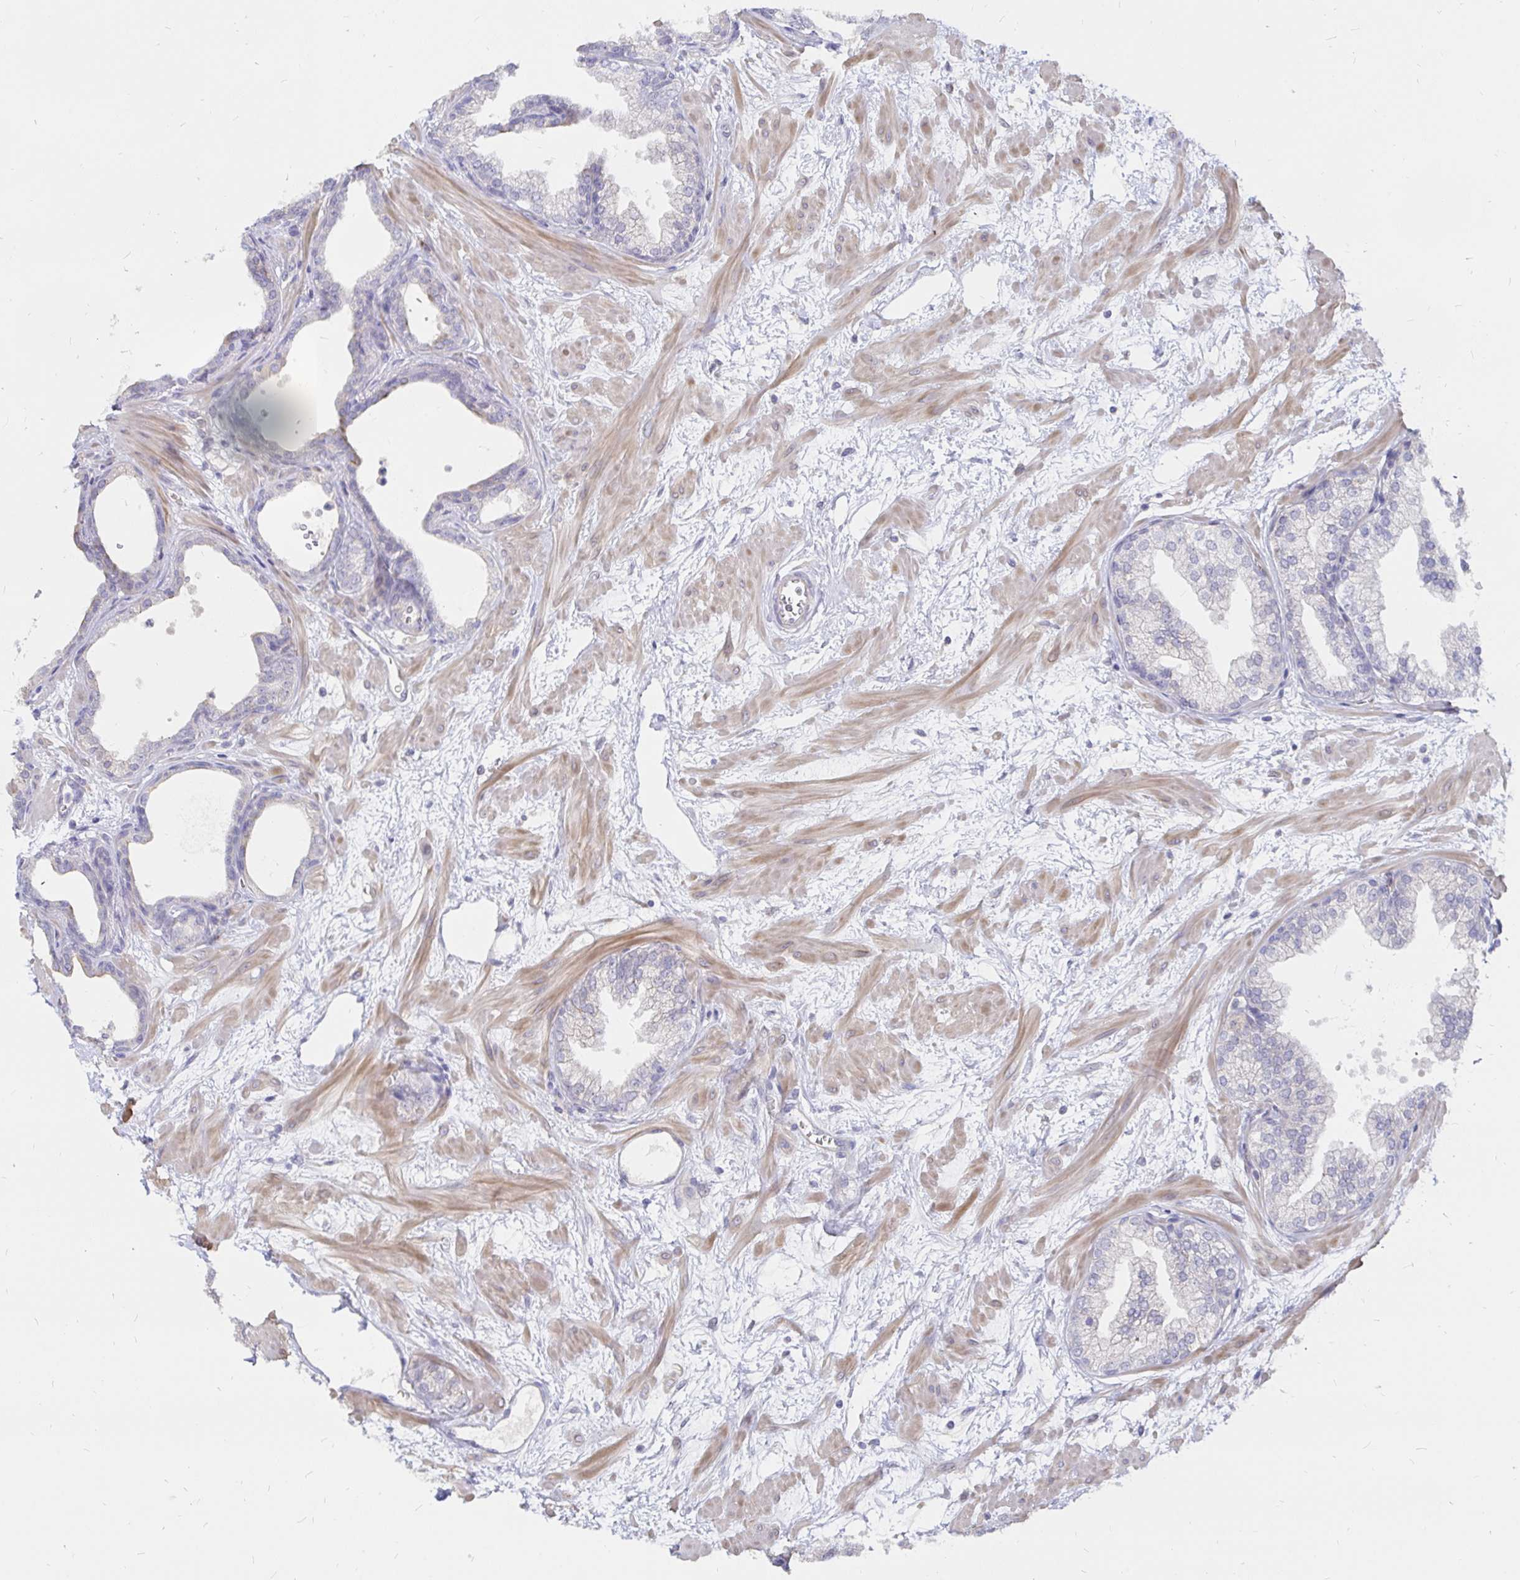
{"staining": {"intensity": "negative", "quantity": "none", "location": "none"}, "tissue": "prostate", "cell_type": "Glandular cells", "image_type": "normal", "snomed": [{"axis": "morphology", "description": "Normal tissue, NOS"}, {"axis": "topography", "description": "Prostate"}], "caption": "Histopathology image shows no protein positivity in glandular cells of benign prostate.", "gene": "KCTD19", "patient": {"sex": "male", "age": 37}}